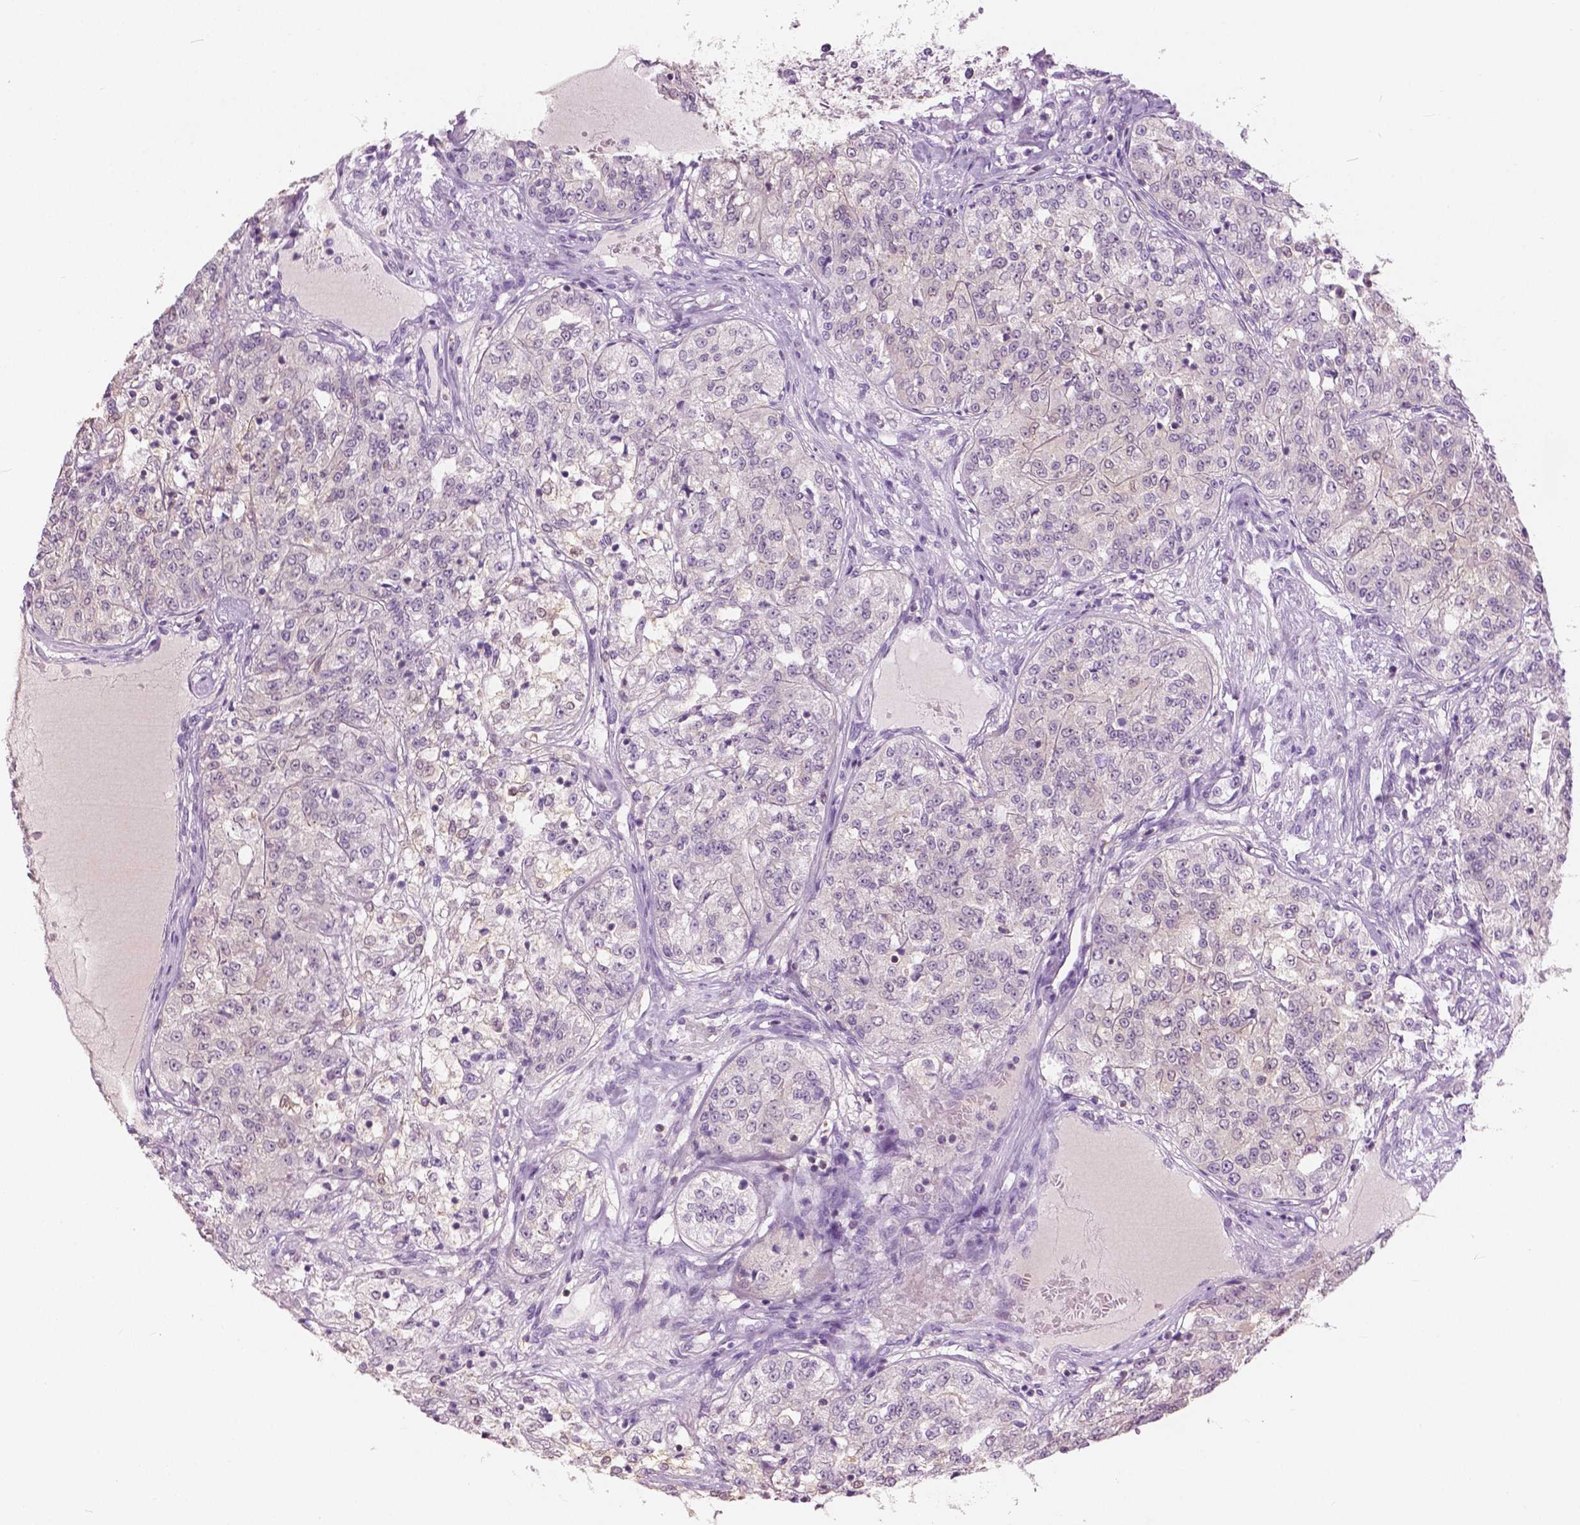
{"staining": {"intensity": "negative", "quantity": "none", "location": "none"}, "tissue": "renal cancer", "cell_type": "Tumor cells", "image_type": "cancer", "snomed": [{"axis": "morphology", "description": "Adenocarcinoma, NOS"}, {"axis": "topography", "description": "Kidney"}], "caption": "IHC photomicrograph of neoplastic tissue: adenocarcinoma (renal) stained with DAB exhibits no significant protein expression in tumor cells.", "gene": "GALM", "patient": {"sex": "female", "age": 63}}